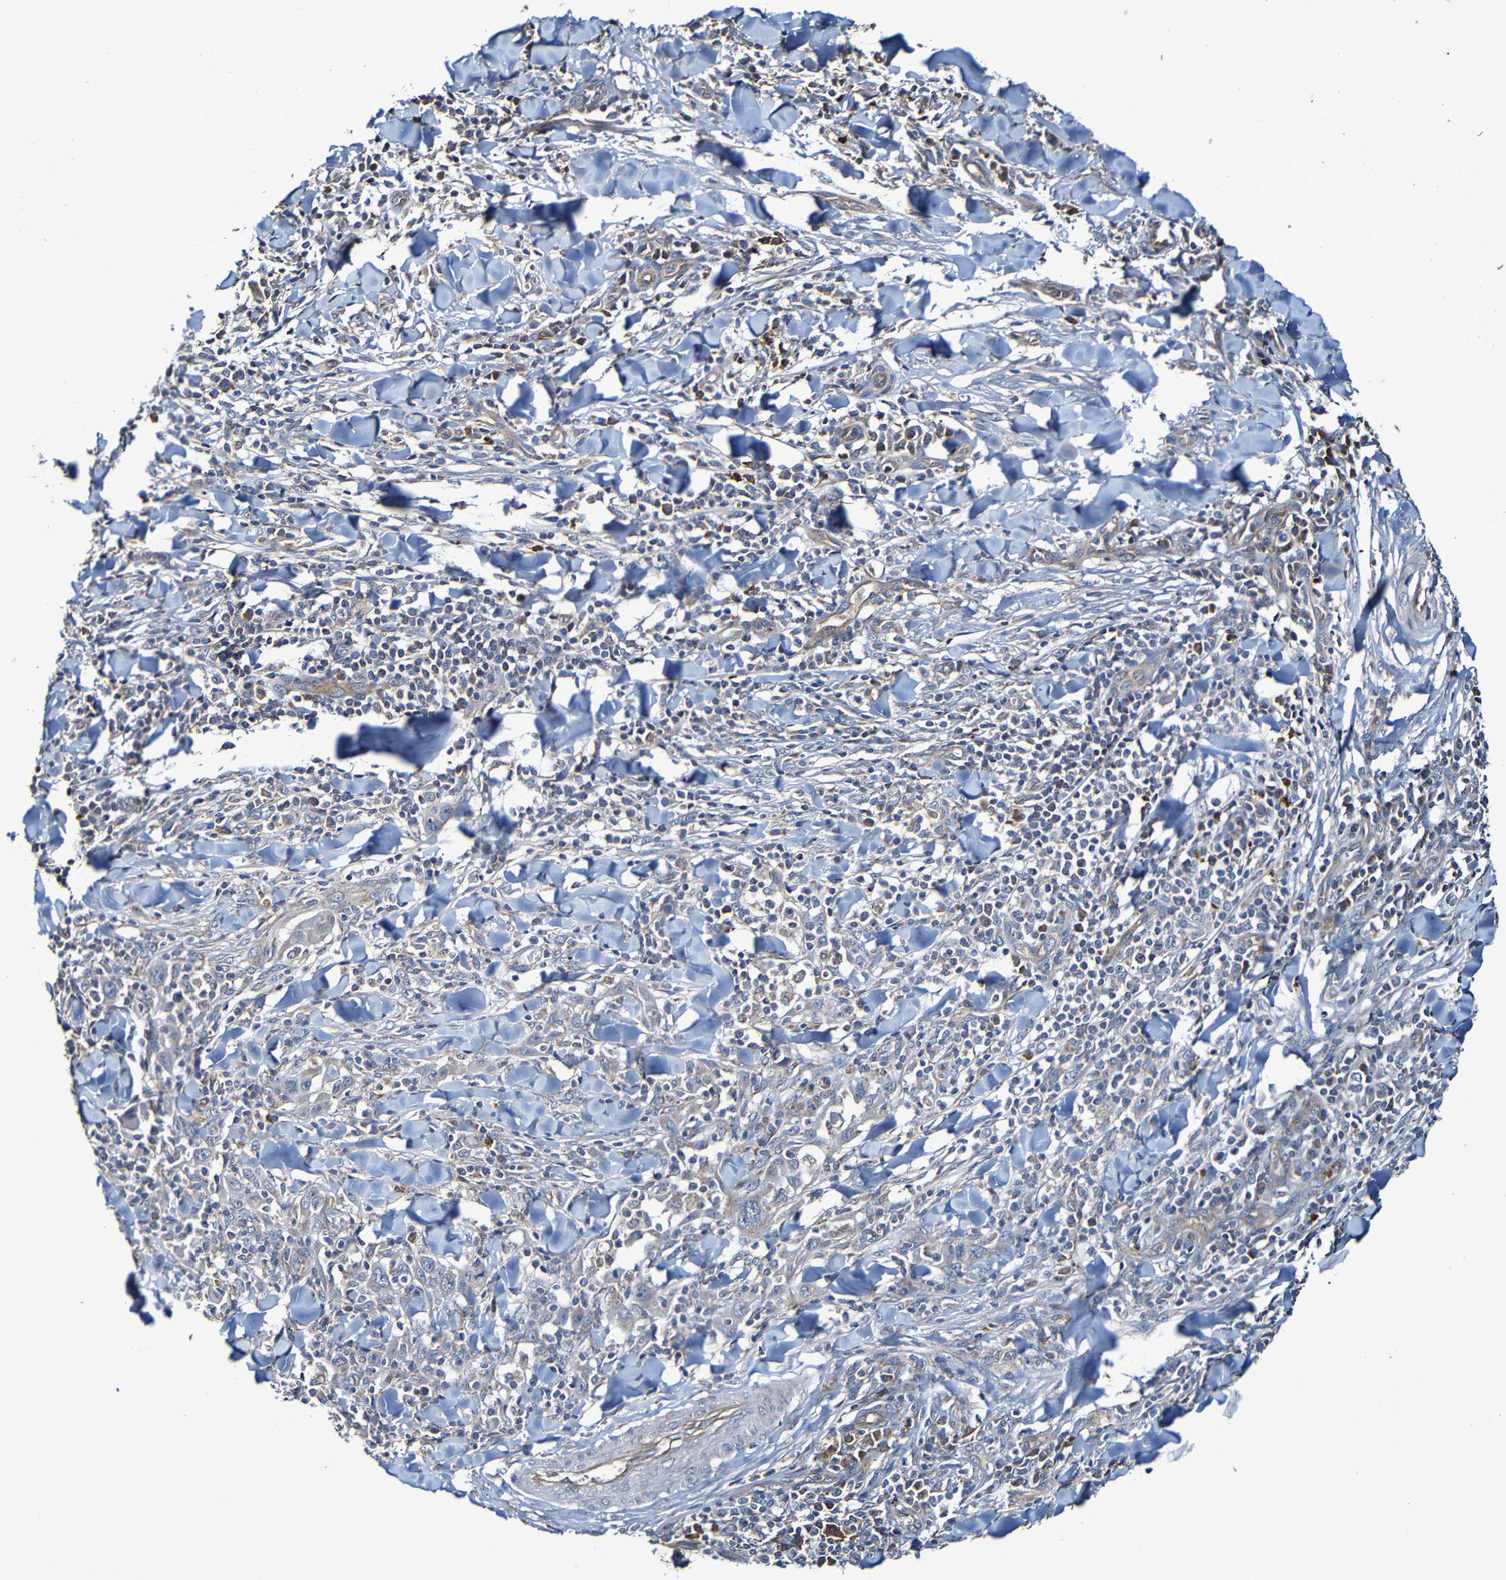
{"staining": {"intensity": "weak", "quantity": "25%-75%", "location": "cytoplasmic/membranous"}, "tissue": "skin cancer", "cell_type": "Tumor cells", "image_type": "cancer", "snomed": [{"axis": "morphology", "description": "Squamous cell carcinoma, NOS"}, {"axis": "topography", "description": "Skin"}], "caption": "Brown immunohistochemical staining in human skin cancer demonstrates weak cytoplasmic/membranous staining in about 25%-75% of tumor cells.", "gene": "ADAM15", "patient": {"sex": "male", "age": 24}}